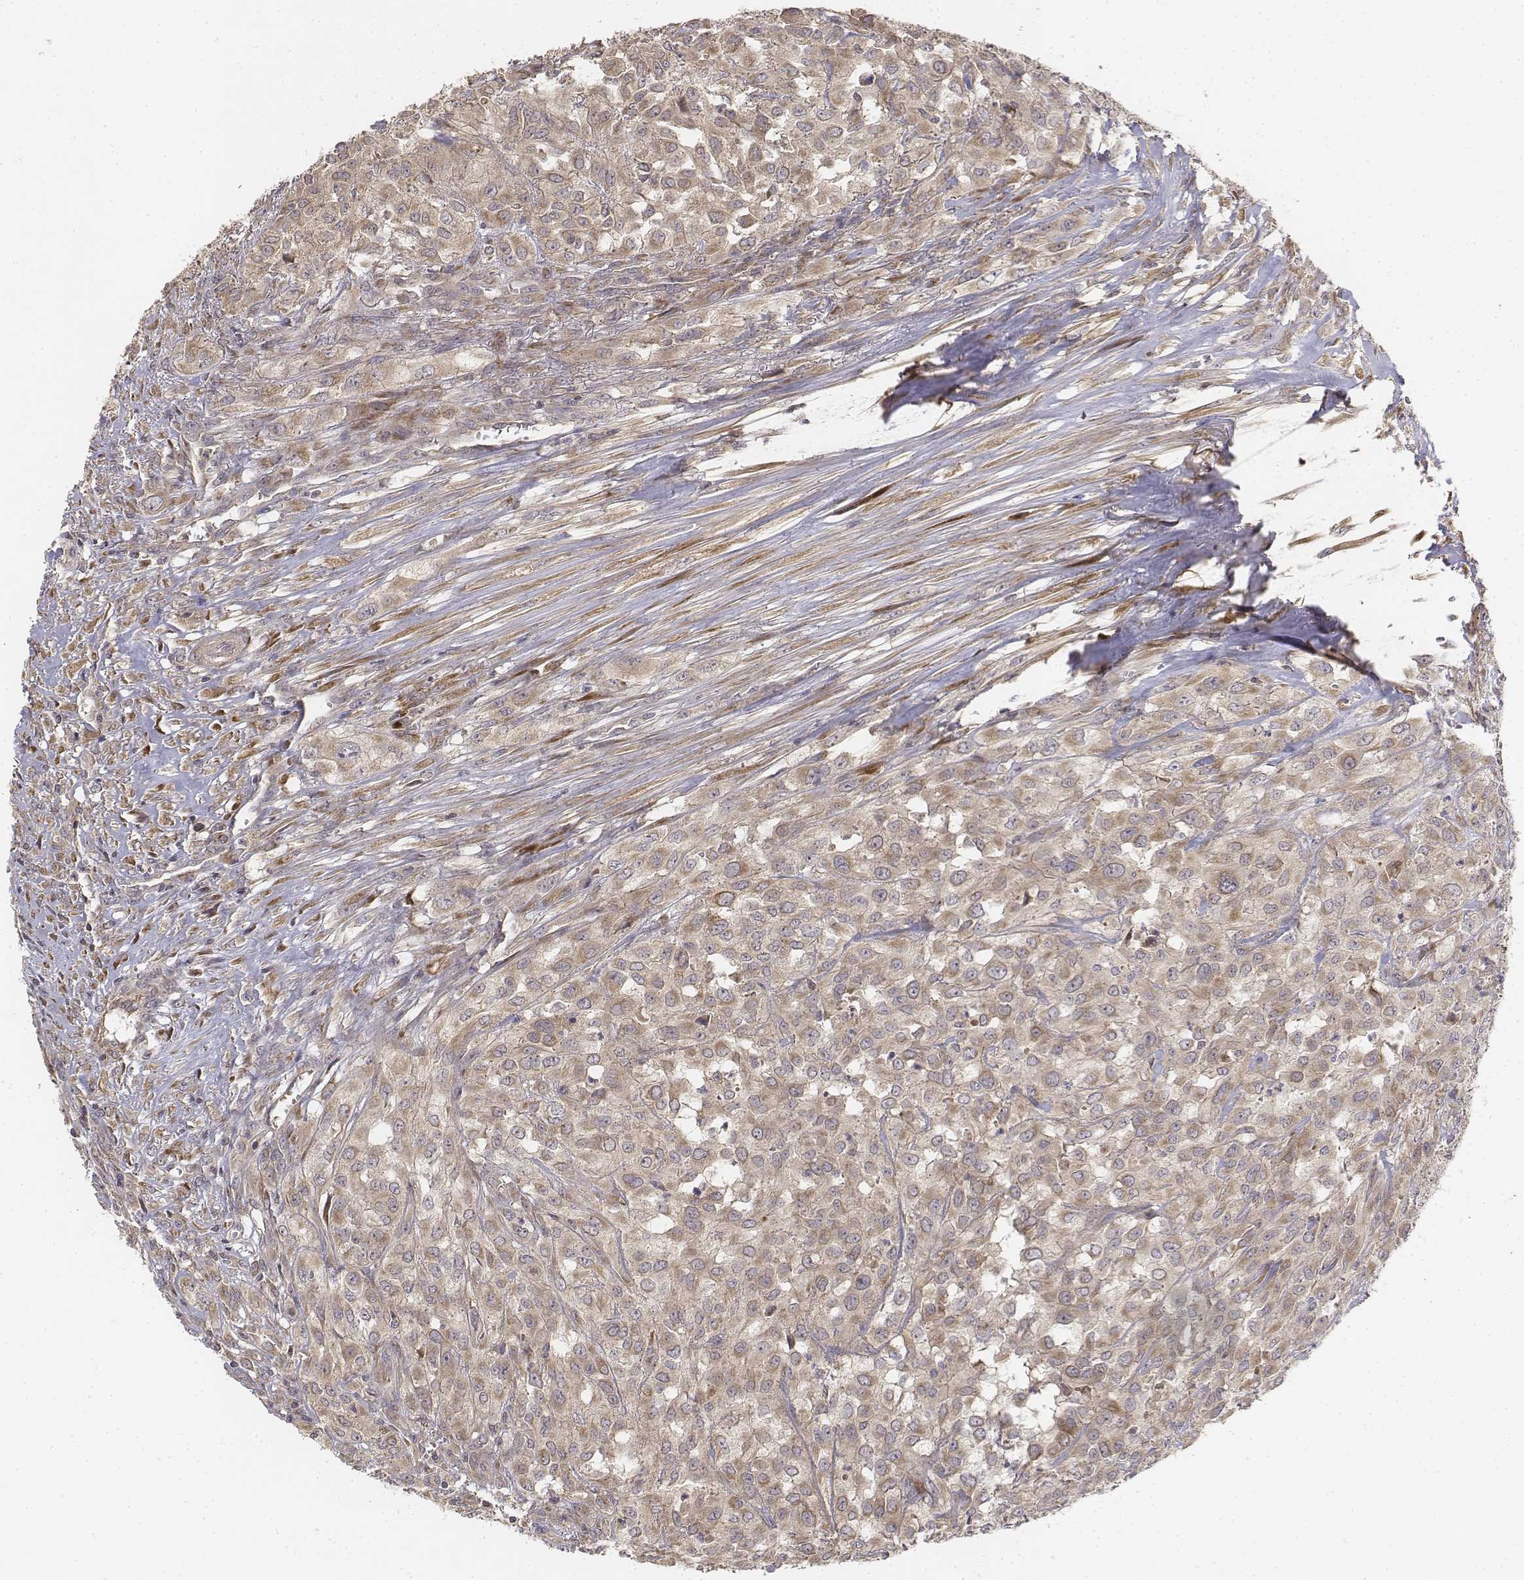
{"staining": {"intensity": "weak", "quantity": ">75%", "location": "cytoplasmic/membranous"}, "tissue": "urothelial cancer", "cell_type": "Tumor cells", "image_type": "cancer", "snomed": [{"axis": "morphology", "description": "Urothelial carcinoma, High grade"}, {"axis": "topography", "description": "Urinary bladder"}], "caption": "Immunohistochemical staining of human high-grade urothelial carcinoma demonstrates weak cytoplasmic/membranous protein expression in about >75% of tumor cells.", "gene": "FBXO21", "patient": {"sex": "male", "age": 67}}